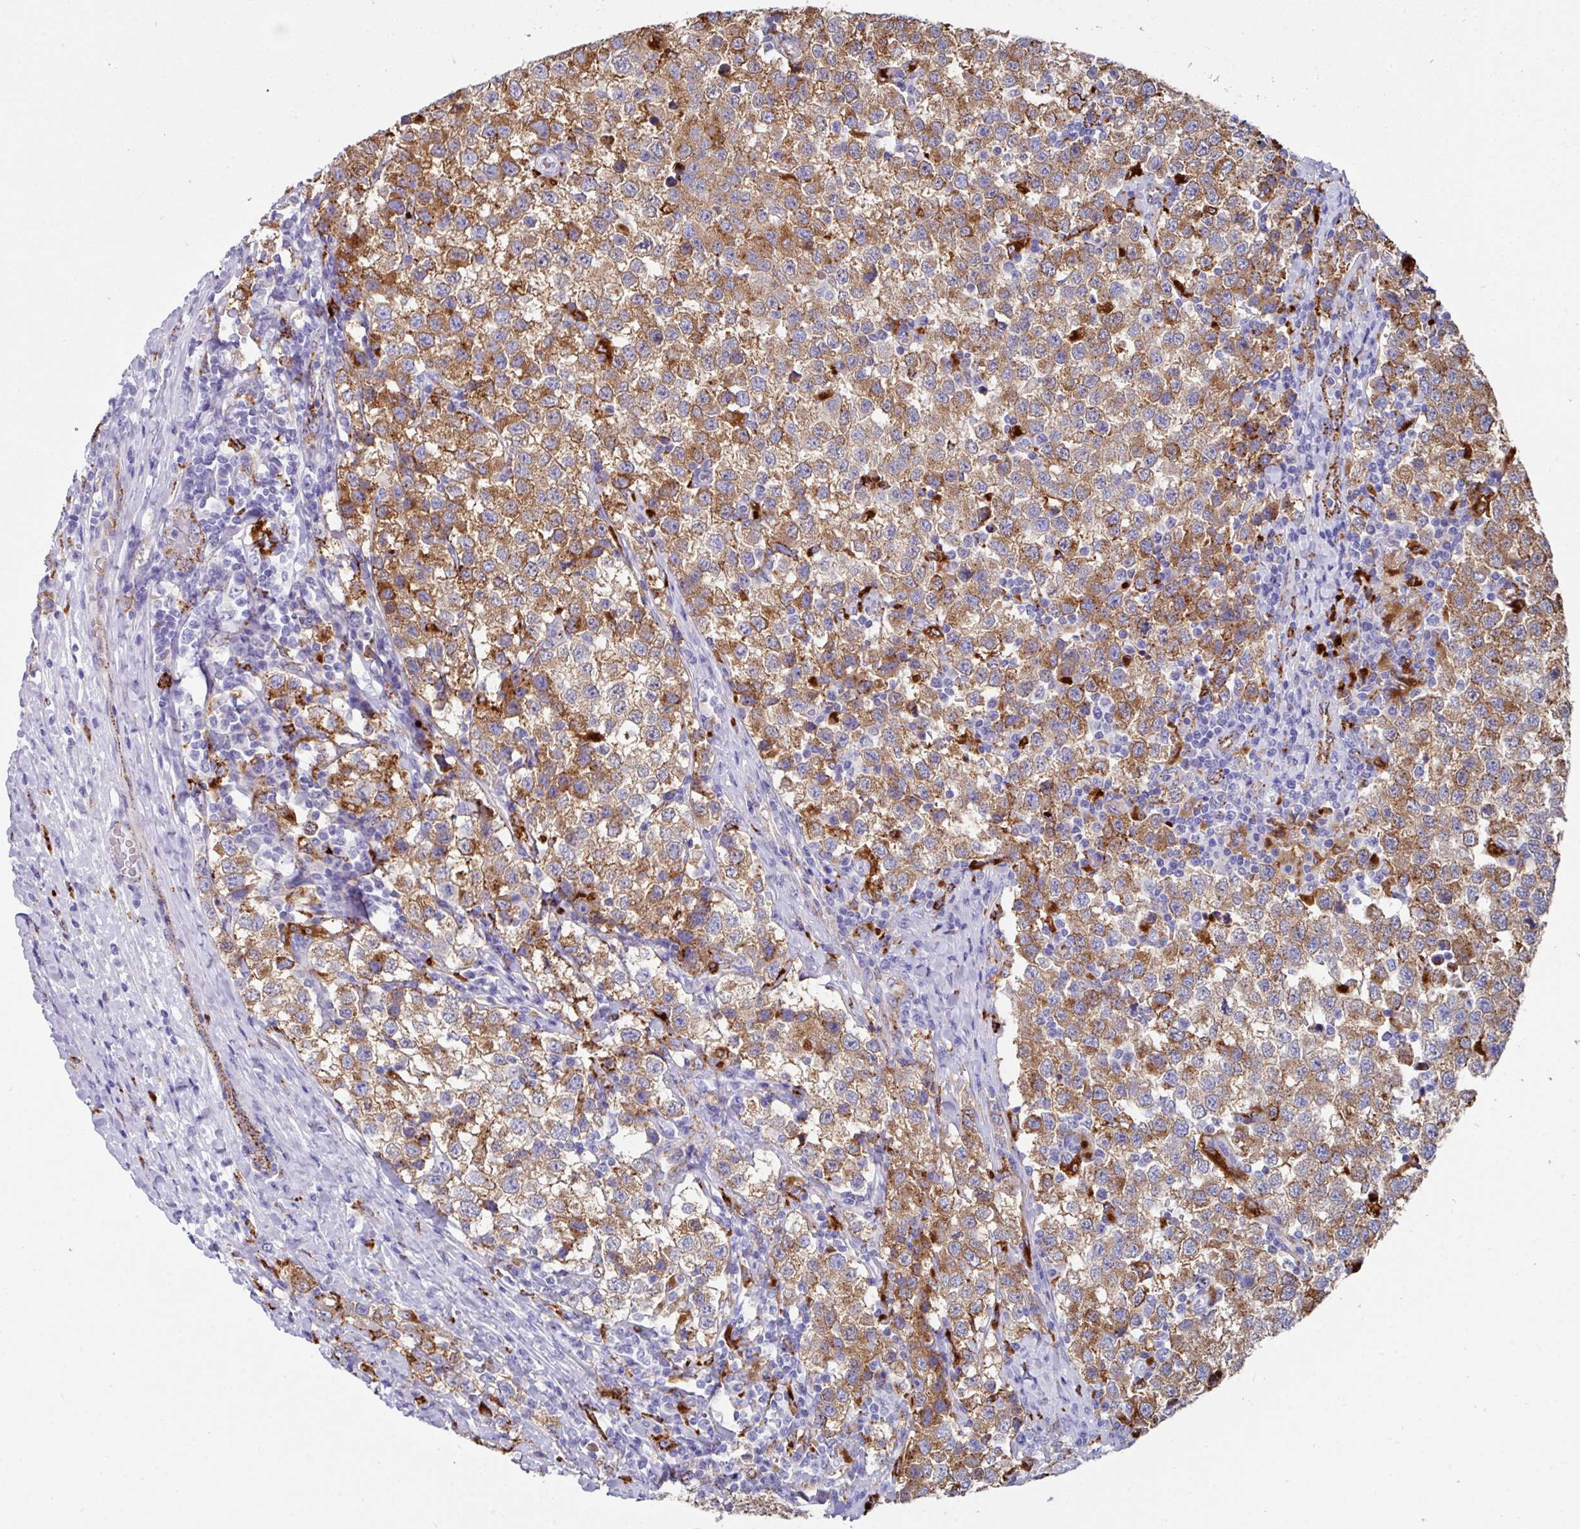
{"staining": {"intensity": "moderate", "quantity": ">75%", "location": "cytoplasmic/membranous"}, "tissue": "testis cancer", "cell_type": "Tumor cells", "image_type": "cancer", "snomed": [{"axis": "morphology", "description": "Seminoma, NOS"}, {"axis": "topography", "description": "Testis"}], "caption": "A brown stain highlights moderate cytoplasmic/membranous positivity of a protein in seminoma (testis) tumor cells.", "gene": "CPVL", "patient": {"sex": "male", "age": 34}}